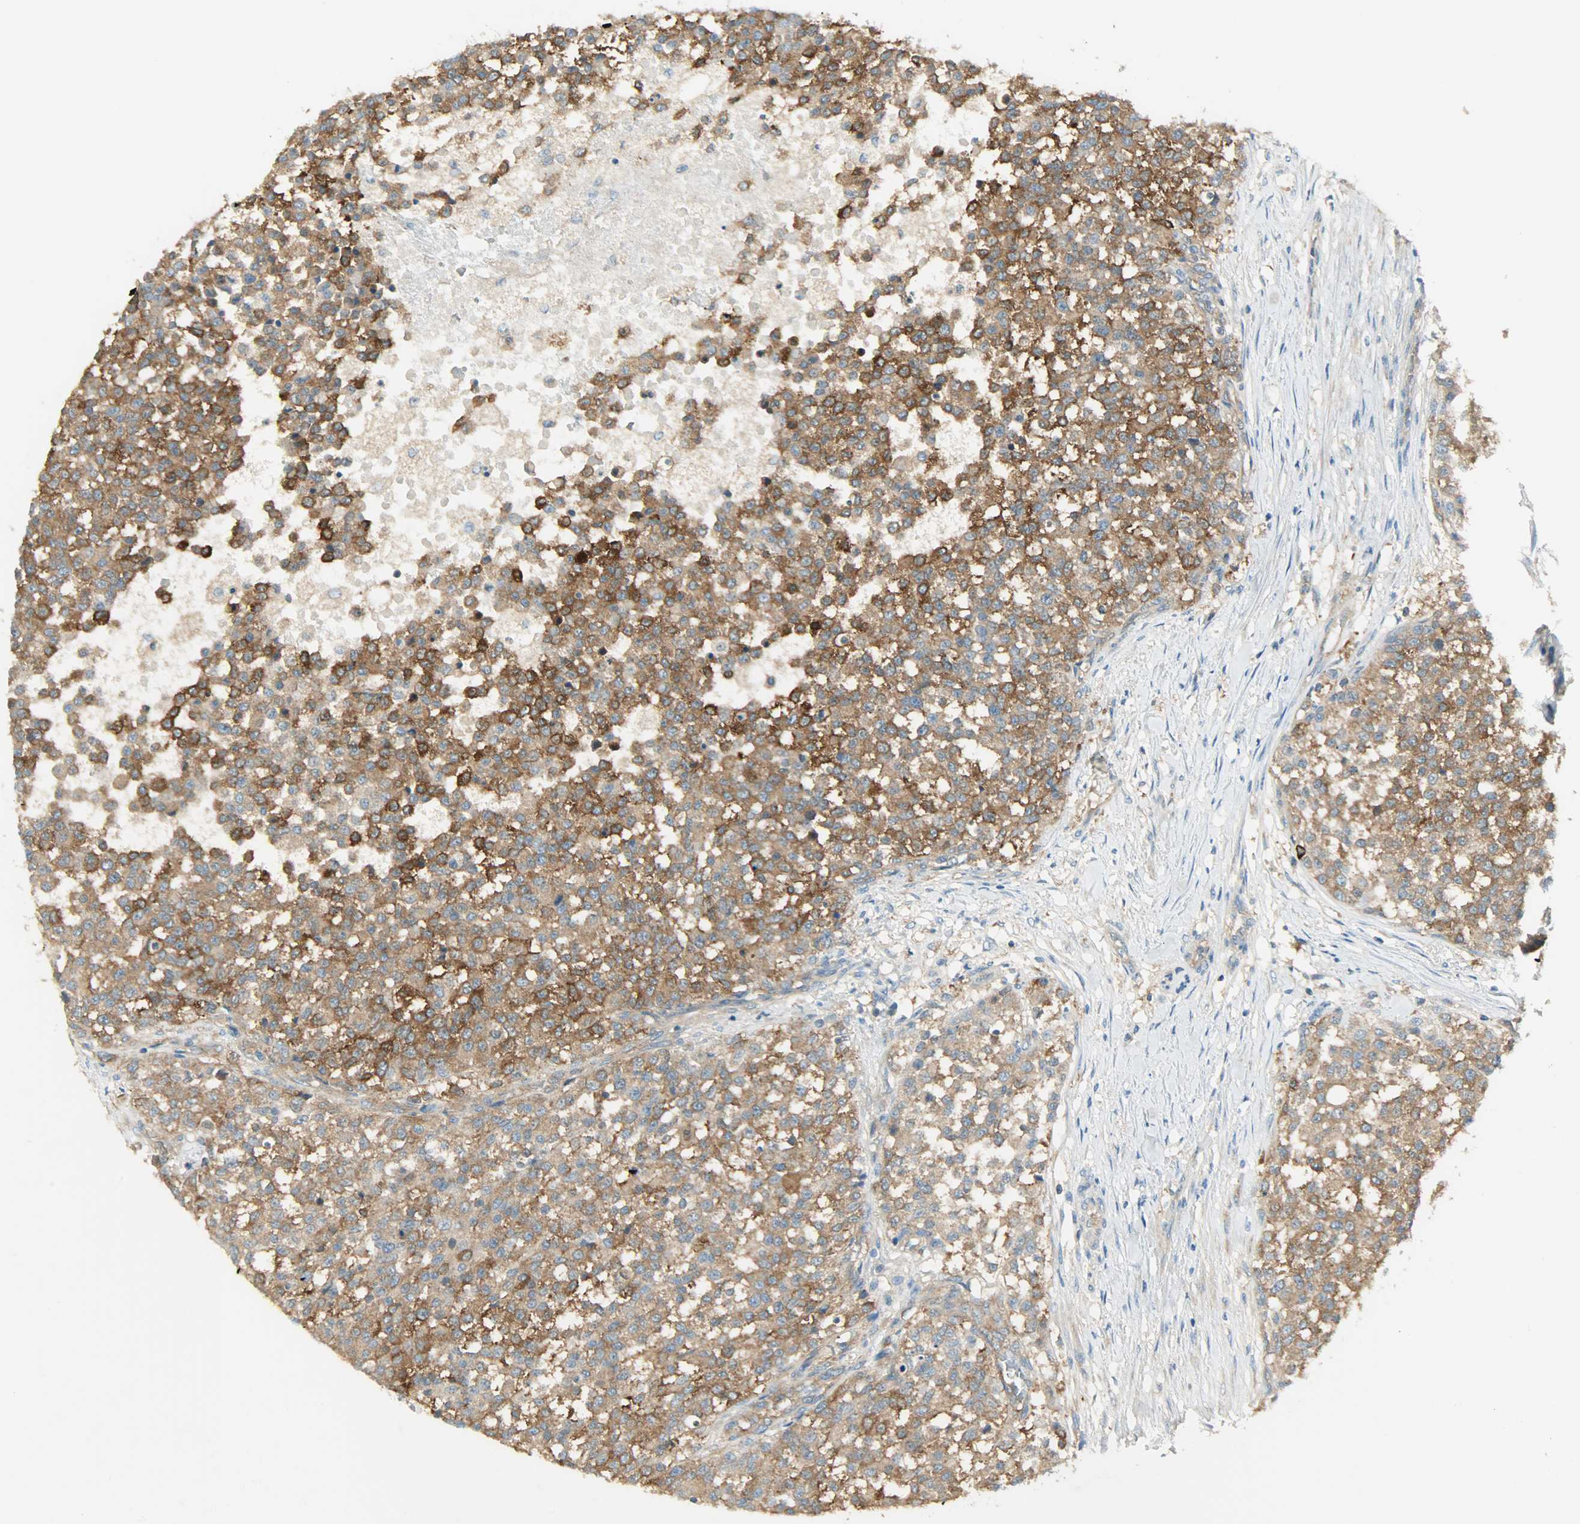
{"staining": {"intensity": "strong", "quantity": ">75%", "location": "cytoplasmic/membranous"}, "tissue": "testis cancer", "cell_type": "Tumor cells", "image_type": "cancer", "snomed": [{"axis": "morphology", "description": "Seminoma, NOS"}, {"axis": "topography", "description": "Testis"}], "caption": "The histopathology image exhibits a brown stain indicating the presence of a protein in the cytoplasmic/membranous of tumor cells in seminoma (testis). (DAB = brown stain, brightfield microscopy at high magnification).", "gene": "TSC22D2", "patient": {"sex": "male", "age": 59}}